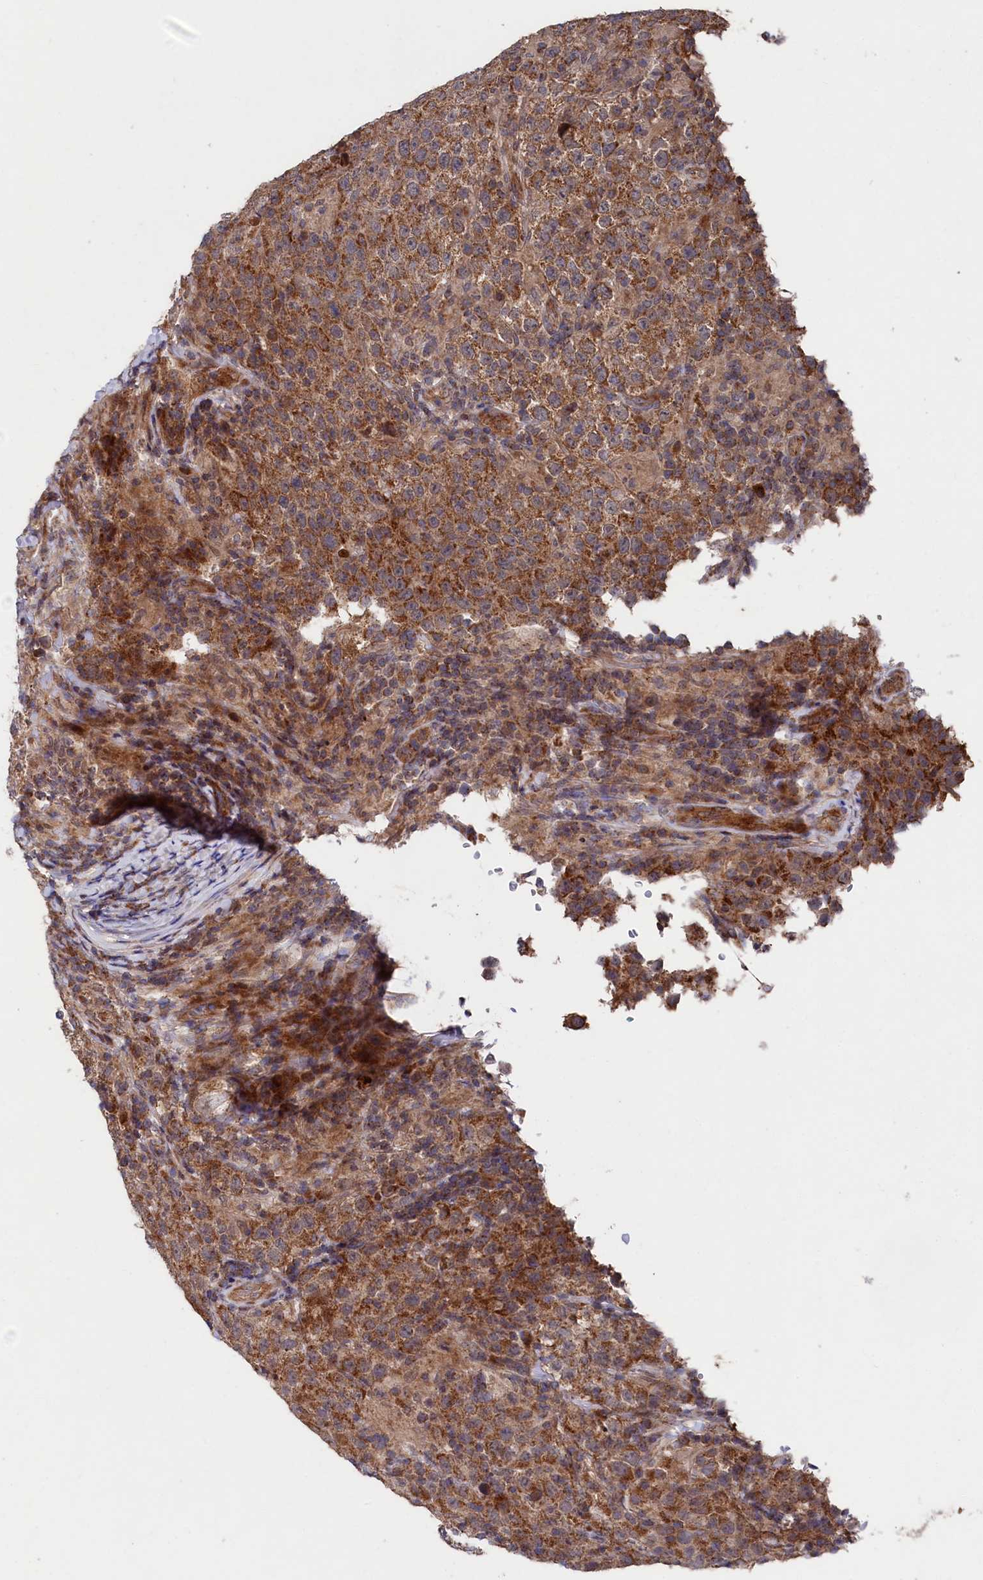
{"staining": {"intensity": "moderate", "quantity": ">75%", "location": "cytoplasmic/membranous"}, "tissue": "testis cancer", "cell_type": "Tumor cells", "image_type": "cancer", "snomed": [{"axis": "morphology", "description": "Normal tissue, NOS"}, {"axis": "morphology", "description": "Urothelial carcinoma, High grade"}, {"axis": "morphology", "description": "Seminoma, NOS"}, {"axis": "morphology", "description": "Carcinoma, Embryonal, NOS"}, {"axis": "topography", "description": "Urinary bladder"}, {"axis": "topography", "description": "Testis"}], "caption": "Immunohistochemistry image of embryonal carcinoma (testis) stained for a protein (brown), which reveals medium levels of moderate cytoplasmic/membranous positivity in about >75% of tumor cells.", "gene": "SUPV3L1", "patient": {"sex": "male", "age": 41}}